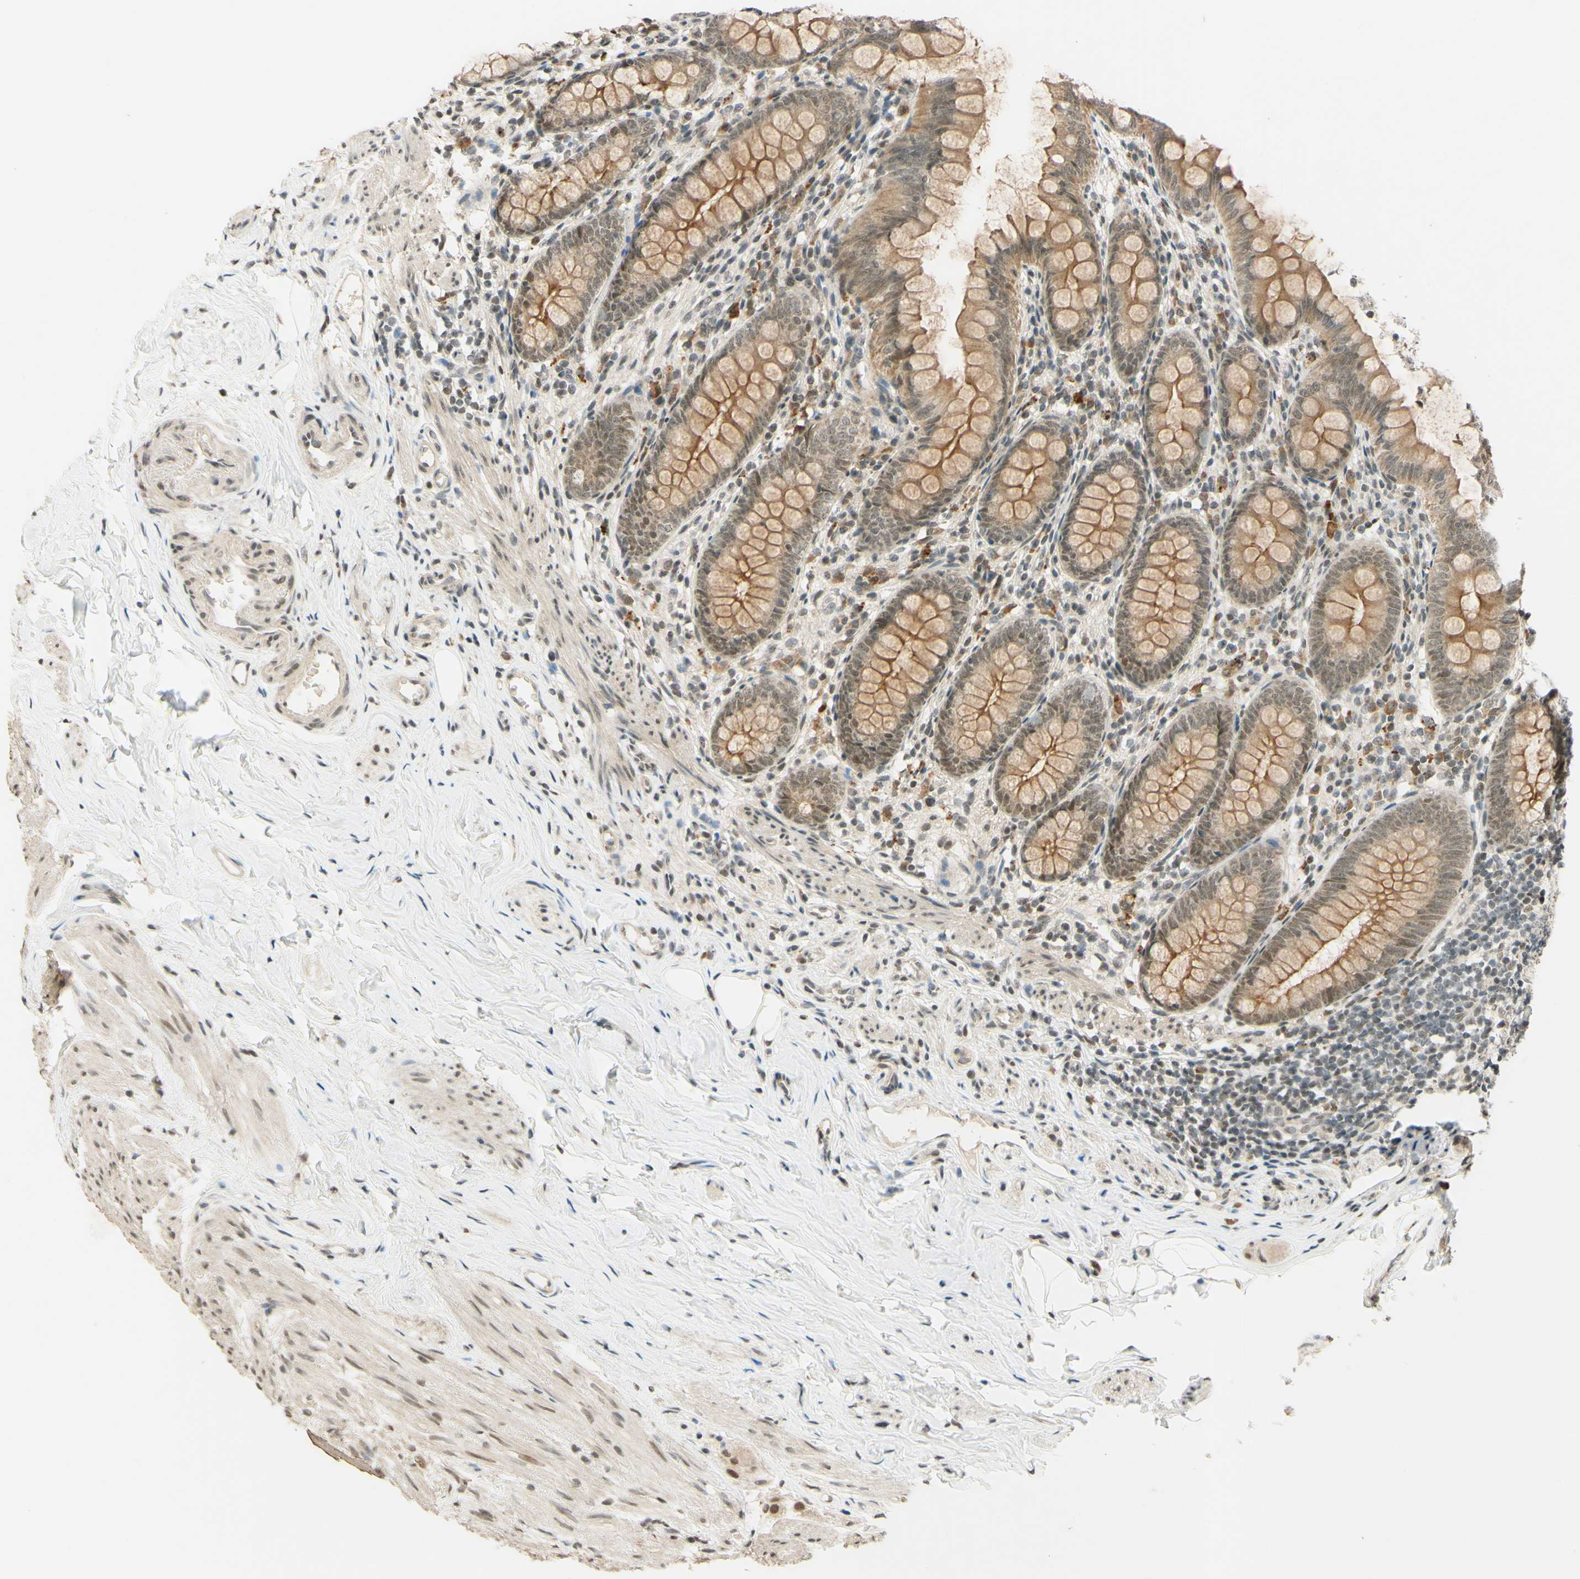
{"staining": {"intensity": "moderate", "quantity": ">75%", "location": "cytoplasmic/membranous,nuclear"}, "tissue": "appendix", "cell_type": "Glandular cells", "image_type": "normal", "snomed": [{"axis": "morphology", "description": "Normal tissue, NOS"}, {"axis": "topography", "description": "Appendix"}], "caption": "Appendix stained with immunohistochemistry demonstrates moderate cytoplasmic/membranous,nuclear expression in about >75% of glandular cells.", "gene": "SMARCB1", "patient": {"sex": "female", "age": 77}}